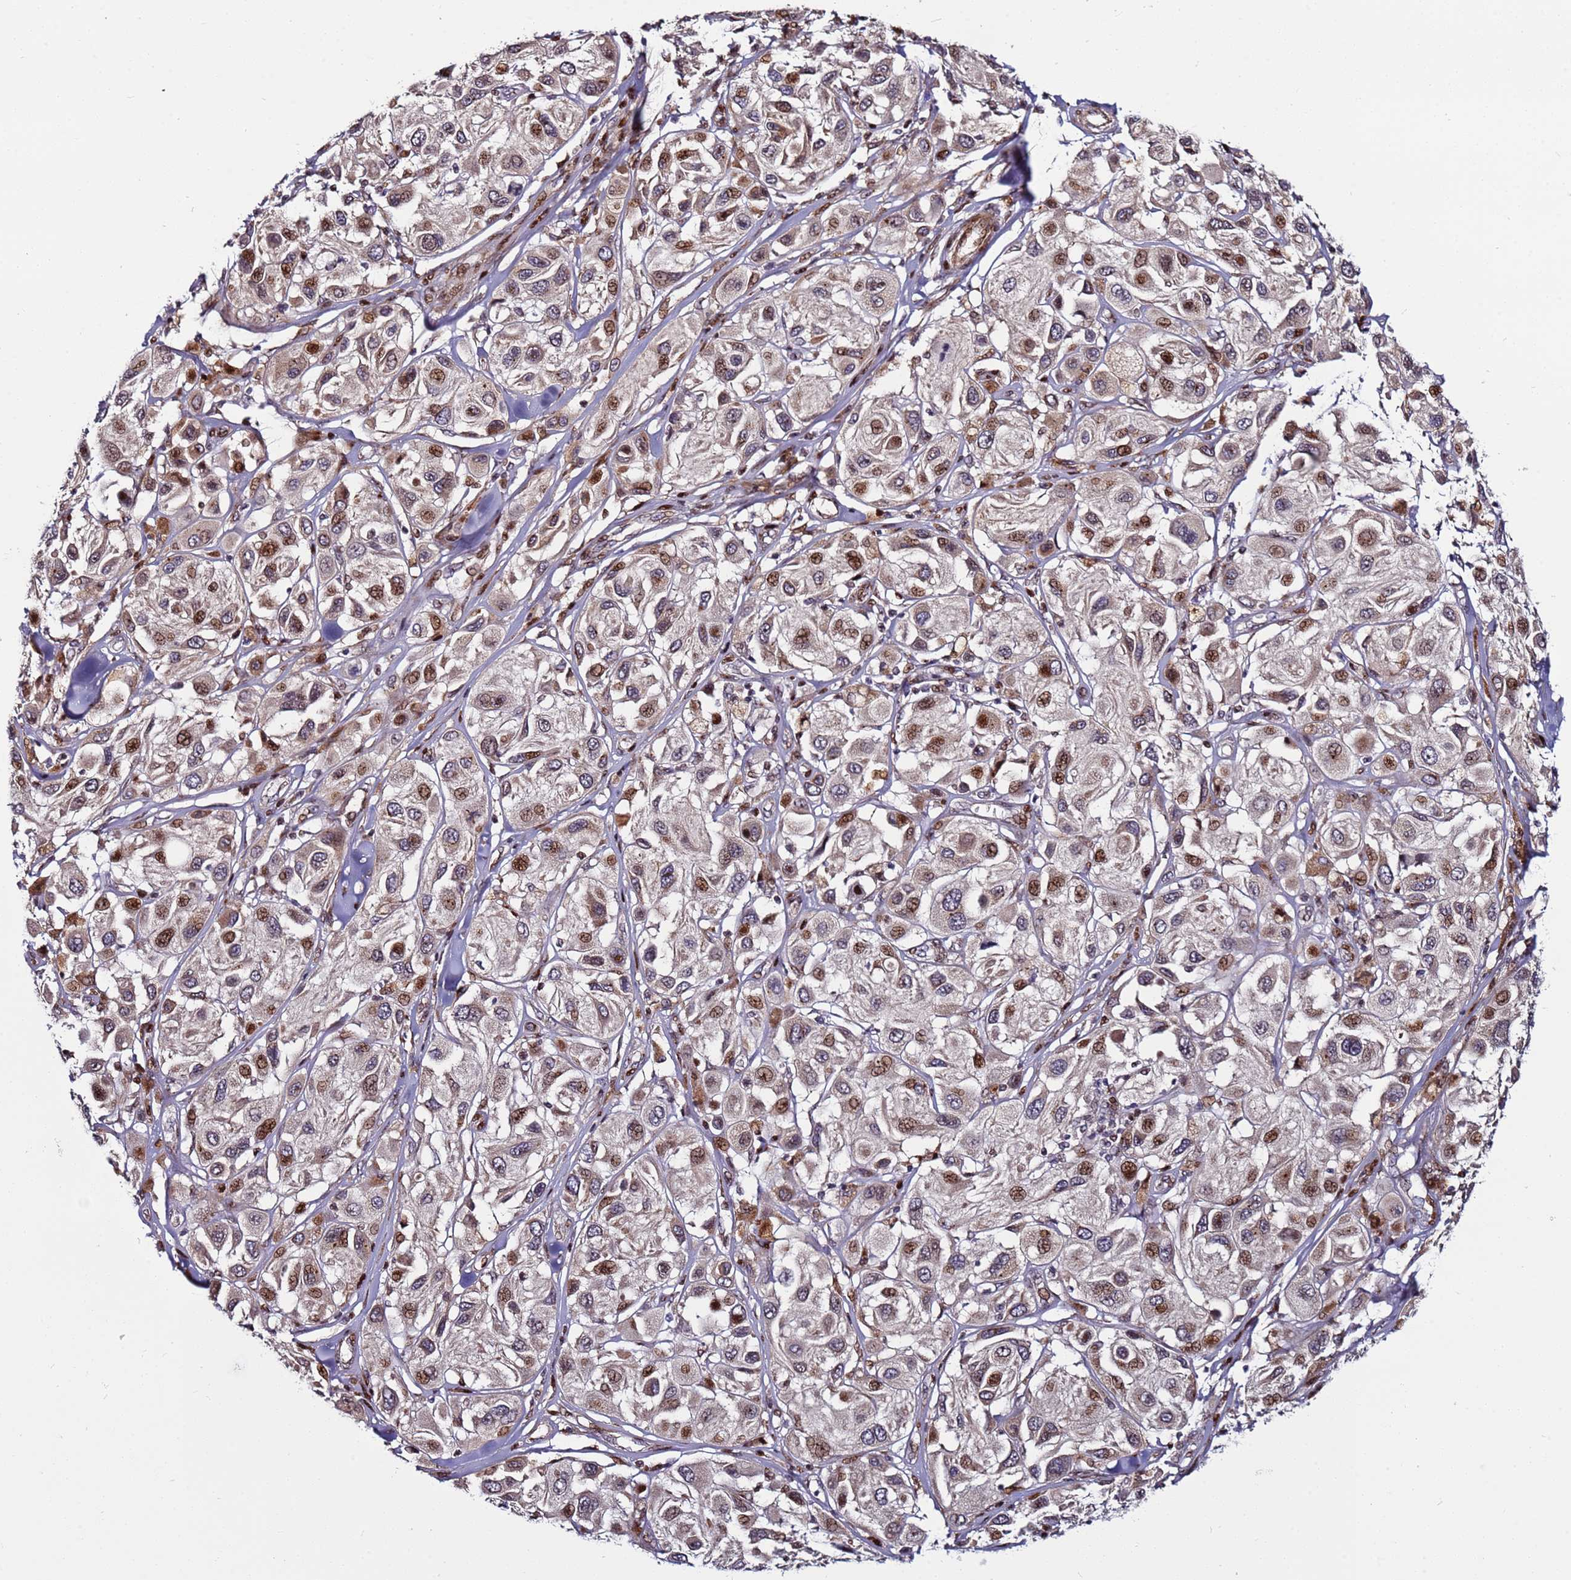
{"staining": {"intensity": "moderate", "quantity": ">75%", "location": "cytoplasmic/membranous,nuclear"}, "tissue": "melanoma", "cell_type": "Tumor cells", "image_type": "cancer", "snomed": [{"axis": "morphology", "description": "Malignant melanoma, Metastatic site"}, {"axis": "topography", "description": "Skin"}], "caption": "DAB (3,3'-diaminobenzidine) immunohistochemical staining of human malignant melanoma (metastatic site) displays moderate cytoplasmic/membranous and nuclear protein staining in approximately >75% of tumor cells.", "gene": "WBP11", "patient": {"sex": "male", "age": 41}}